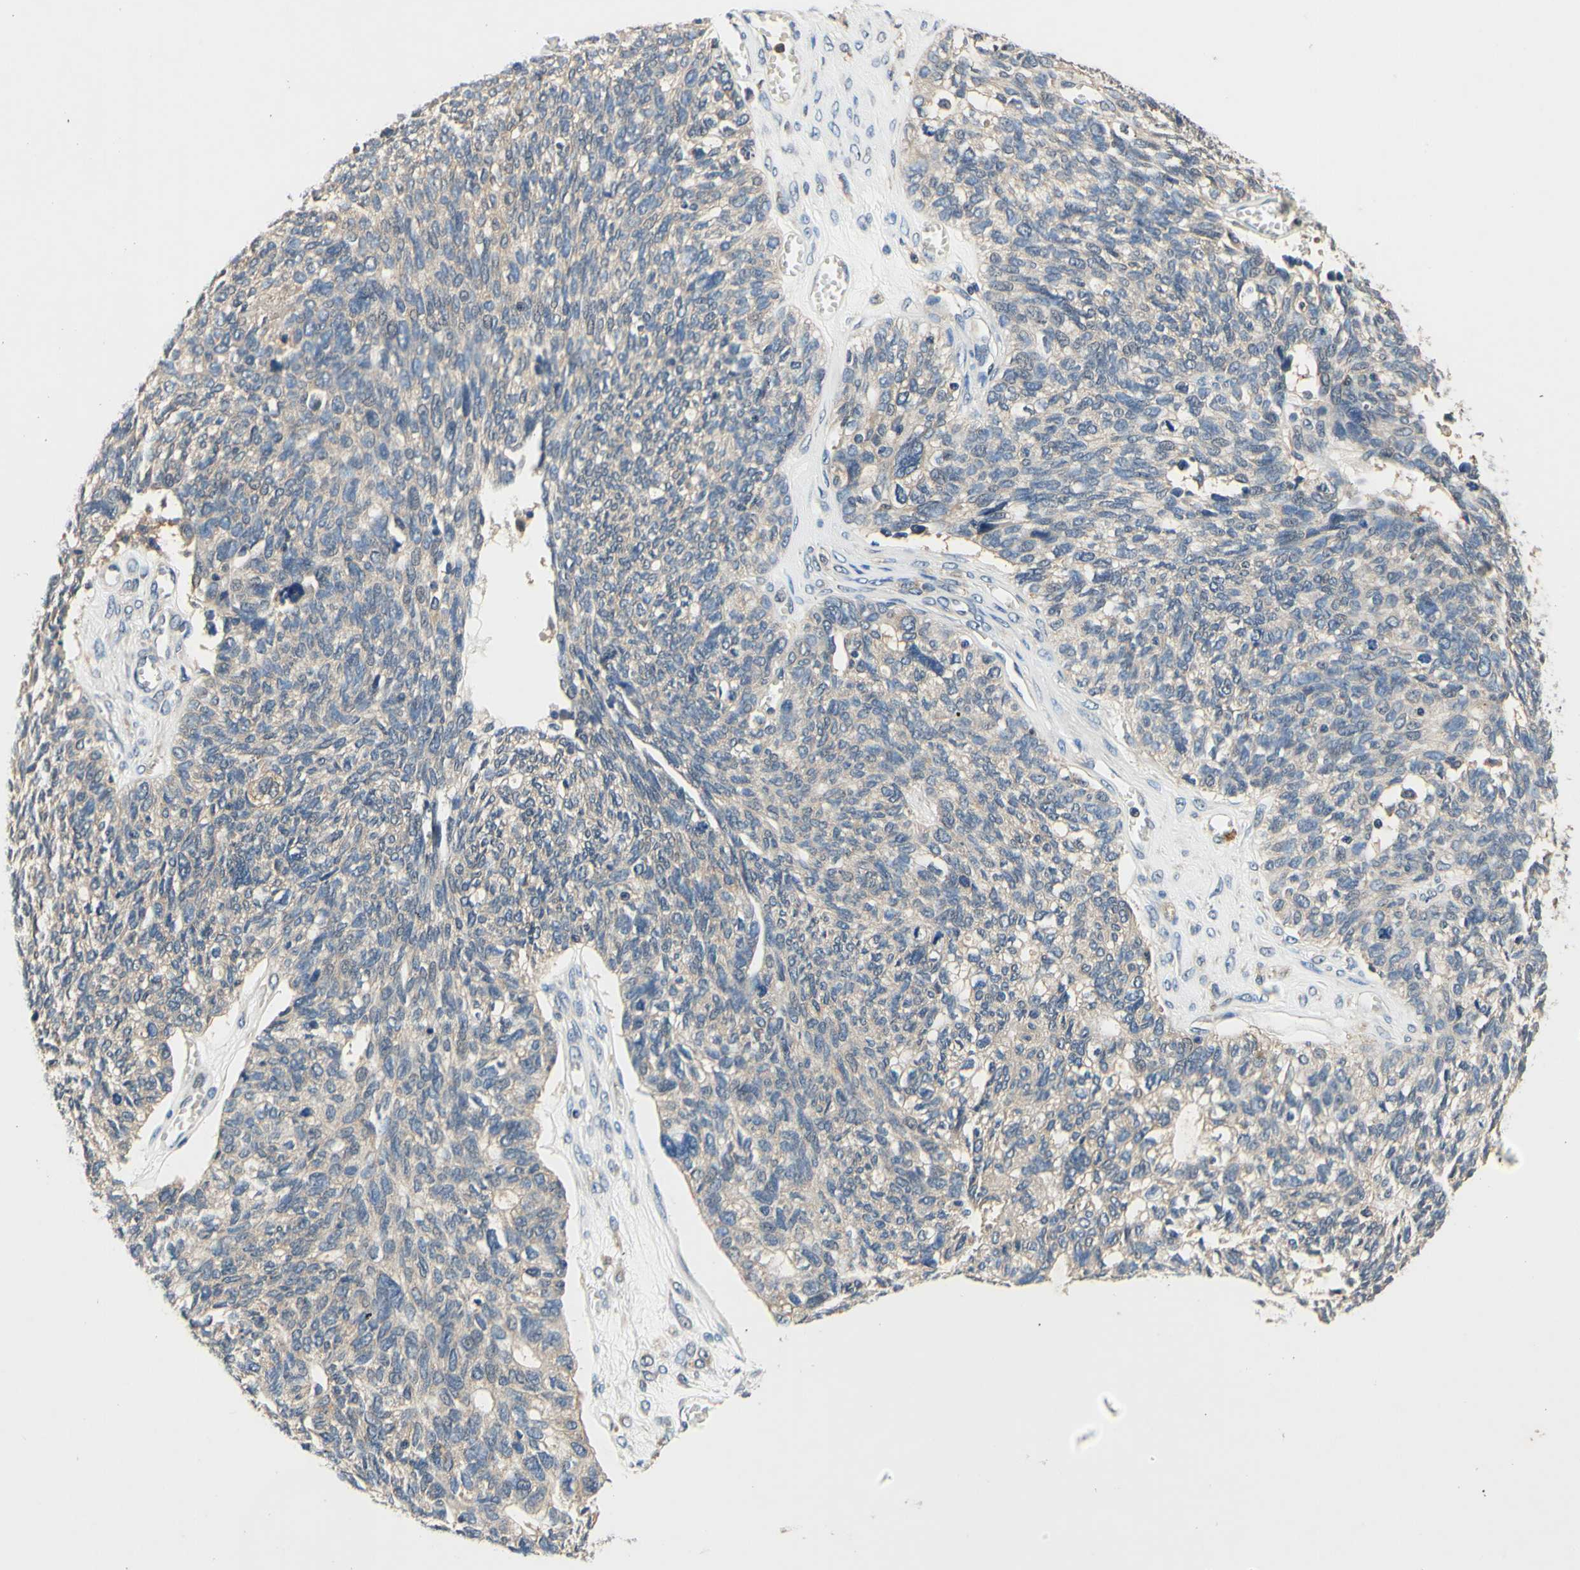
{"staining": {"intensity": "weak", "quantity": "<25%", "location": "cytoplasmic/membranous"}, "tissue": "ovarian cancer", "cell_type": "Tumor cells", "image_type": "cancer", "snomed": [{"axis": "morphology", "description": "Cystadenocarcinoma, serous, NOS"}, {"axis": "topography", "description": "Ovary"}], "caption": "Immunohistochemistry photomicrograph of neoplastic tissue: ovarian cancer stained with DAB displays no significant protein expression in tumor cells. (Immunohistochemistry (ihc), brightfield microscopy, high magnification).", "gene": "PLA2G4A", "patient": {"sex": "female", "age": 79}}